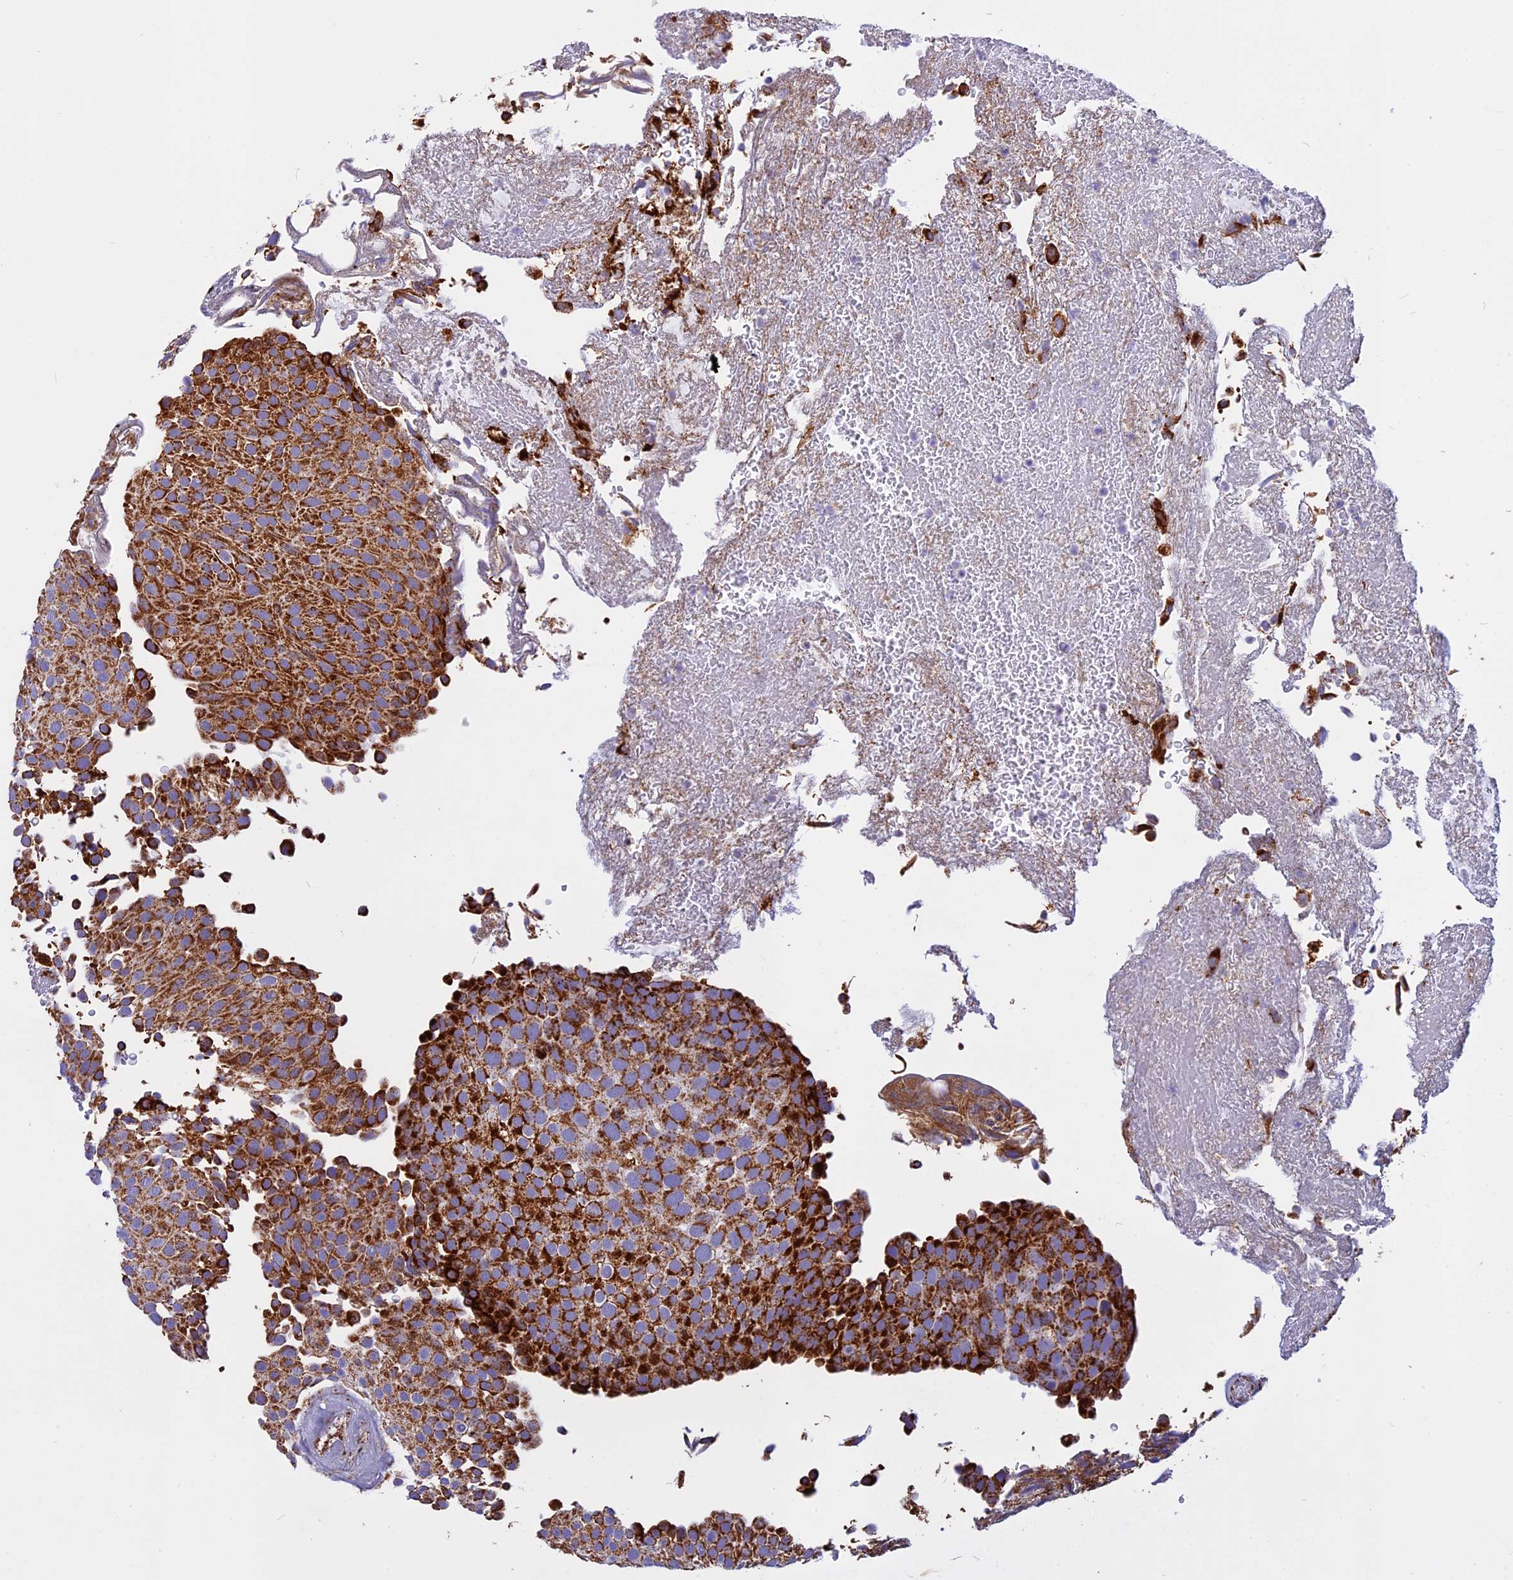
{"staining": {"intensity": "strong", "quantity": ">75%", "location": "cytoplasmic/membranous"}, "tissue": "urothelial cancer", "cell_type": "Tumor cells", "image_type": "cancer", "snomed": [{"axis": "morphology", "description": "Urothelial carcinoma, Low grade"}, {"axis": "topography", "description": "Urinary bladder"}], "caption": "An immunohistochemistry image of tumor tissue is shown. Protein staining in brown labels strong cytoplasmic/membranous positivity in low-grade urothelial carcinoma within tumor cells. (Stains: DAB (3,3'-diaminobenzidine) in brown, nuclei in blue, Microscopy: brightfield microscopy at high magnification).", "gene": "VDAC2", "patient": {"sex": "male", "age": 78}}